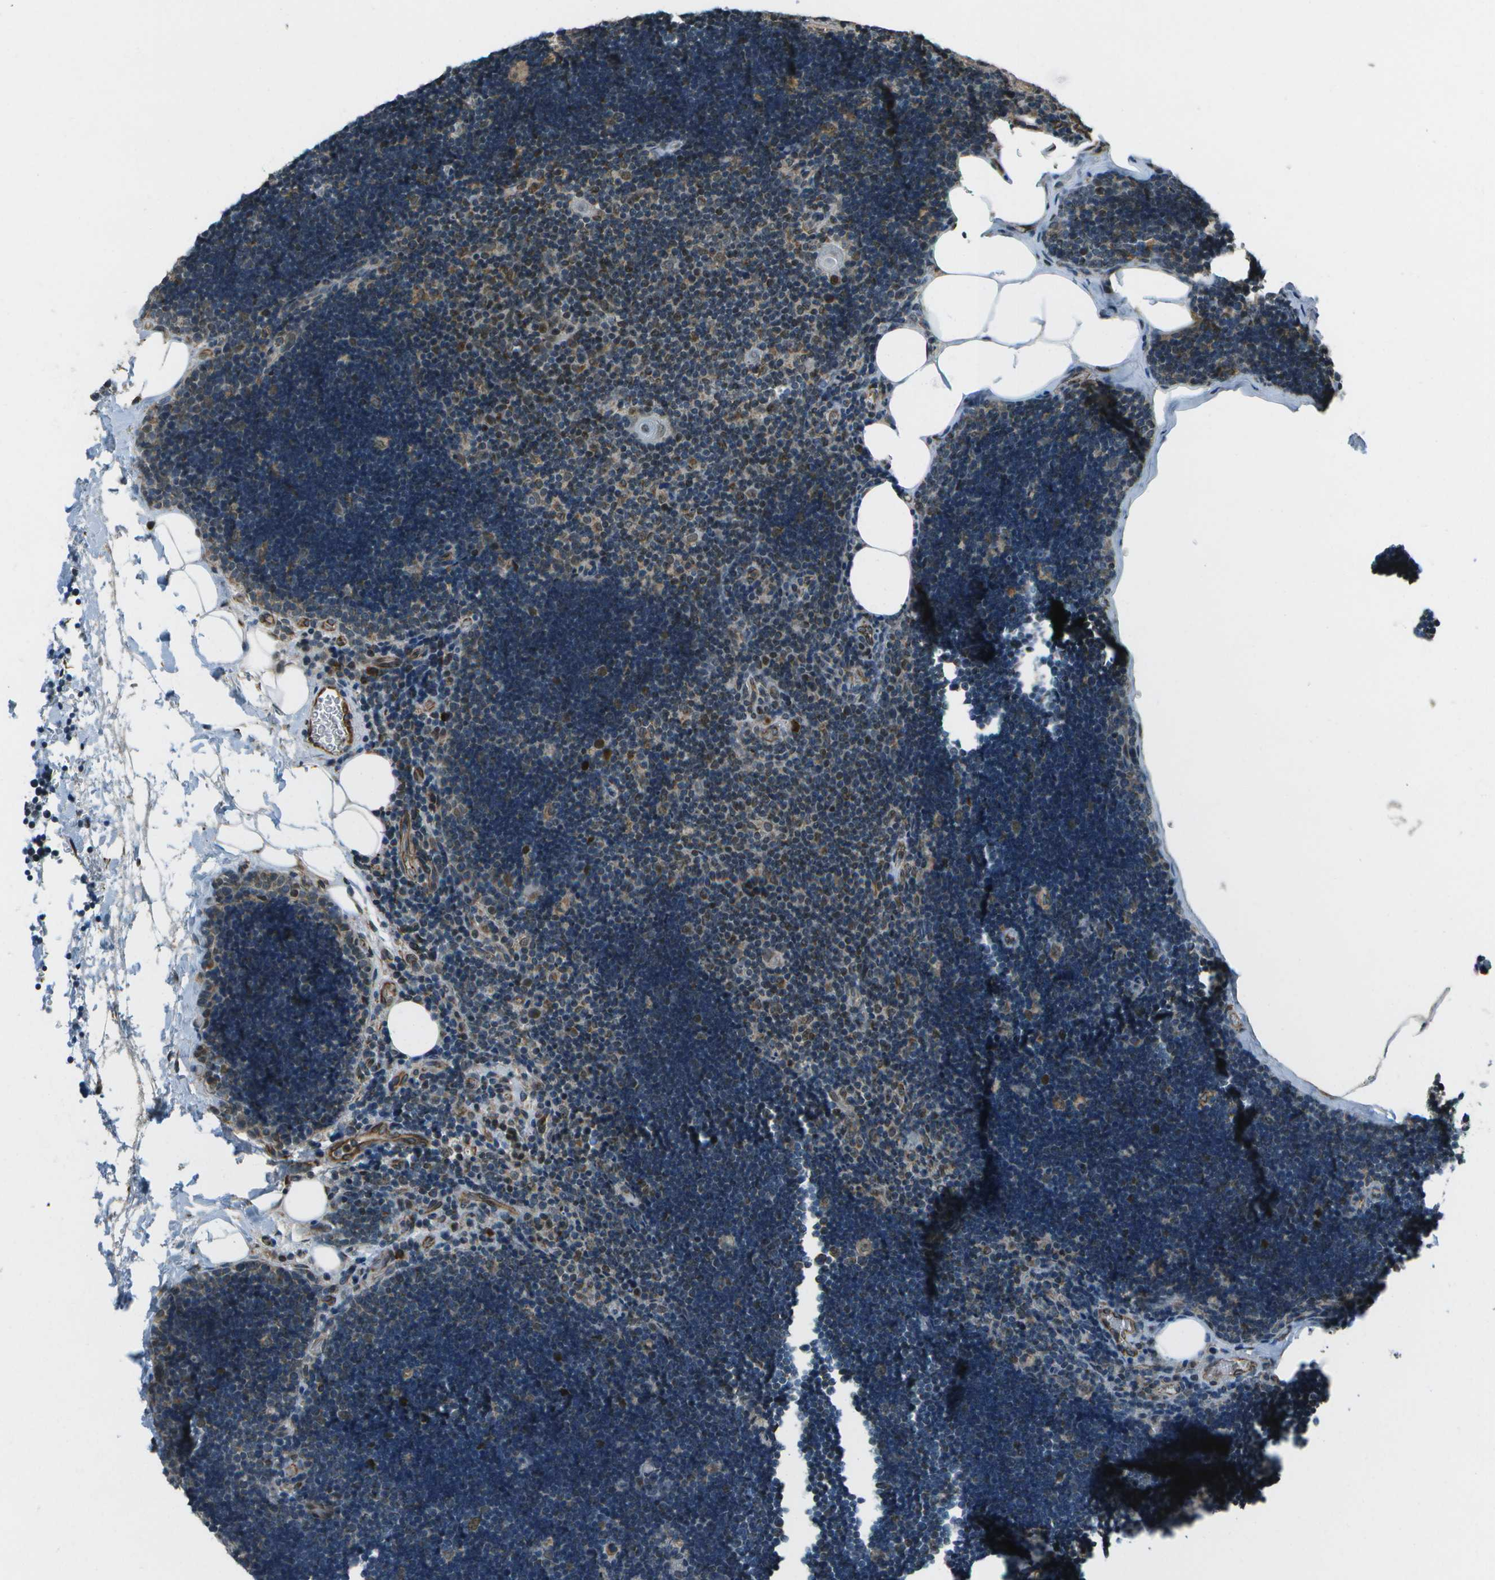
{"staining": {"intensity": "moderate", "quantity": "<25%", "location": "cytoplasmic/membranous"}, "tissue": "lymph node", "cell_type": "Germinal center cells", "image_type": "normal", "snomed": [{"axis": "morphology", "description": "Normal tissue, NOS"}, {"axis": "topography", "description": "Lymph node"}], "caption": "A high-resolution image shows IHC staining of normal lymph node, which reveals moderate cytoplasmic/membranous staining in approximately <25% of germinal center cells.", "gene": "EIF2AK1", "patient": {"sex": "male", "age": 33}}